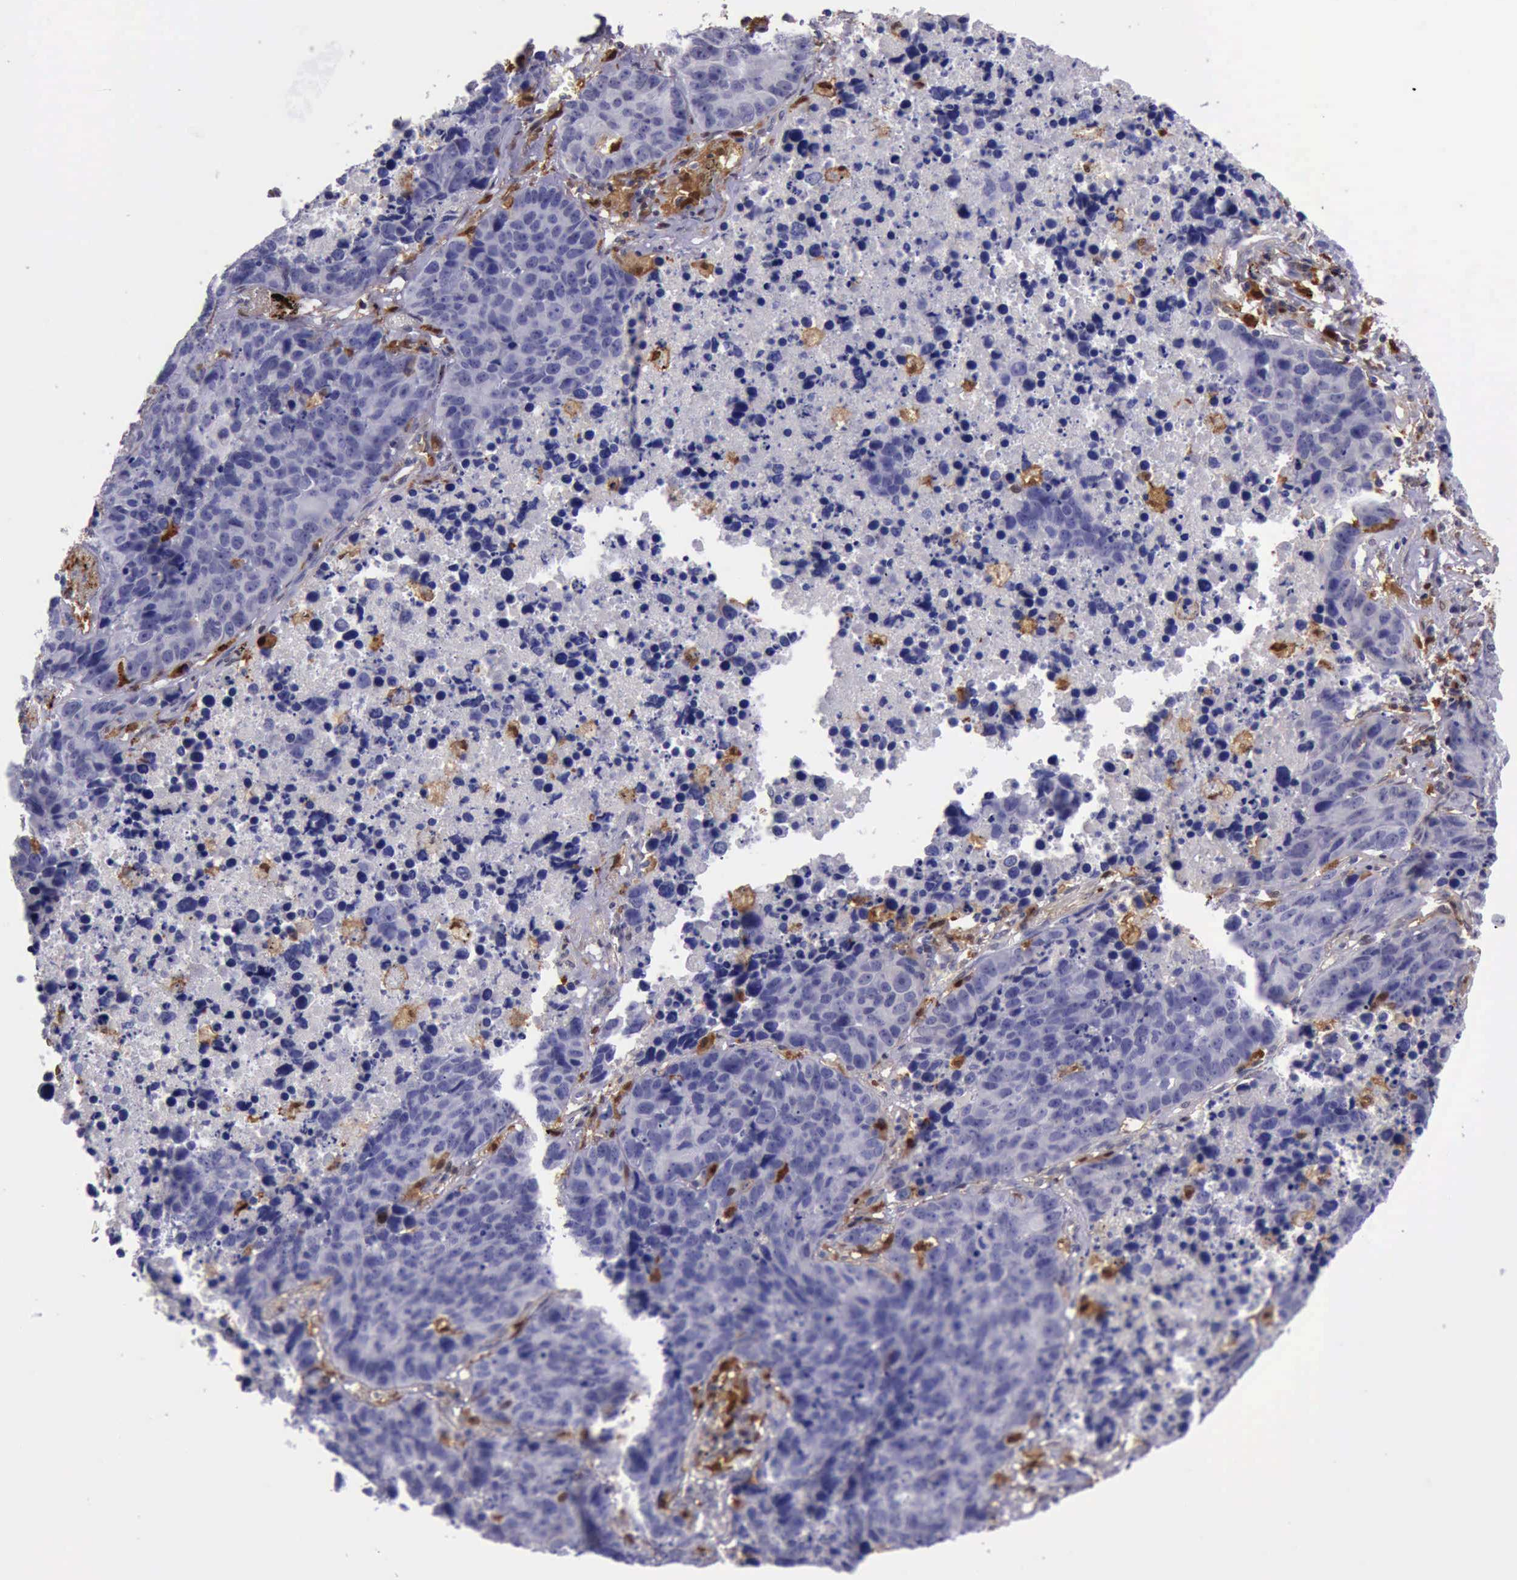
{"staining": {"intensity": "moderate", "quantity": "<25%", "location": "cytoplasmic/membranous,nuclear"}, "tissue": "lung cancer", "cell_type": "Tumor cells", "image_type": "cancer", "snomed": [{"axis": "morphology", "description": "Carcinoid, malignant, NOS"}, {"axis": "topography", "description": "Lung"}], "caption": "High-magnification brightfield microscopy of lung cancer stained with DAB (brown) and counterstained with hematoxylin (blue). tumor cells exhibit moderate cytoplasmic/membranous and nuclear expression is appreciated in about<25% of cells. (DAB (3,3'-diaminobenzidine) = brown stain, brightfield microscopy at high magnification).", "gene": "TYMP", "patient": {"sex": "male", "age": 60}}